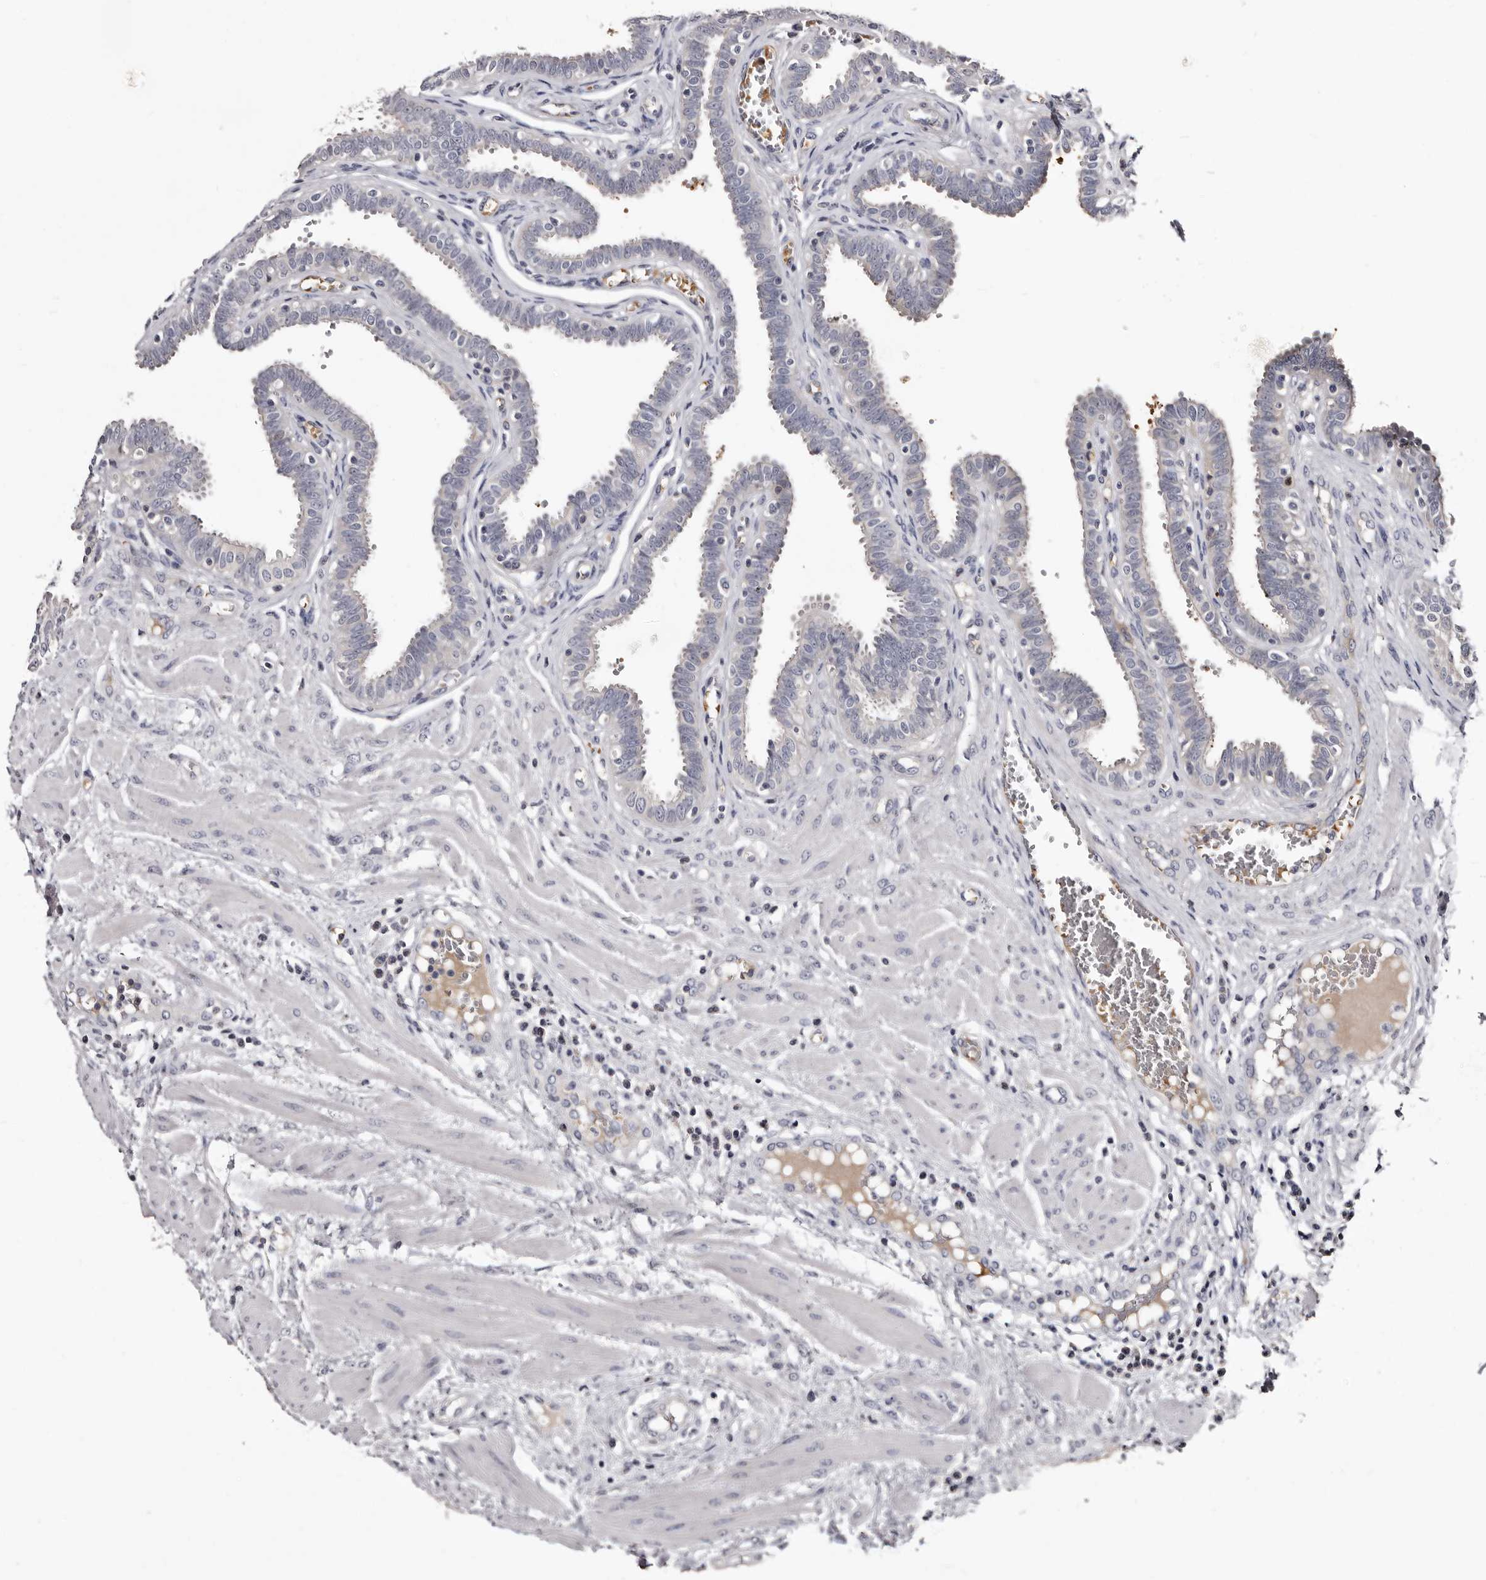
{"staining": {"intensity": "negative", "quantity": "none", "location": "none"}, "tissue": "fallopian tube", "cell_type": "Glandular cells", "image_type": "normal", "snomed": [{"axis": "morphology", "description": "Normal tissue, NOS"}, {"axis": "topography", "description": "Fallopian tube"}], "caption": "A photomicrograph of fallopian tube stained for a protein shows no brown staining in glandular cells.", "gene": "BPGM", "patient": {"sex": "female", "age": 32}}